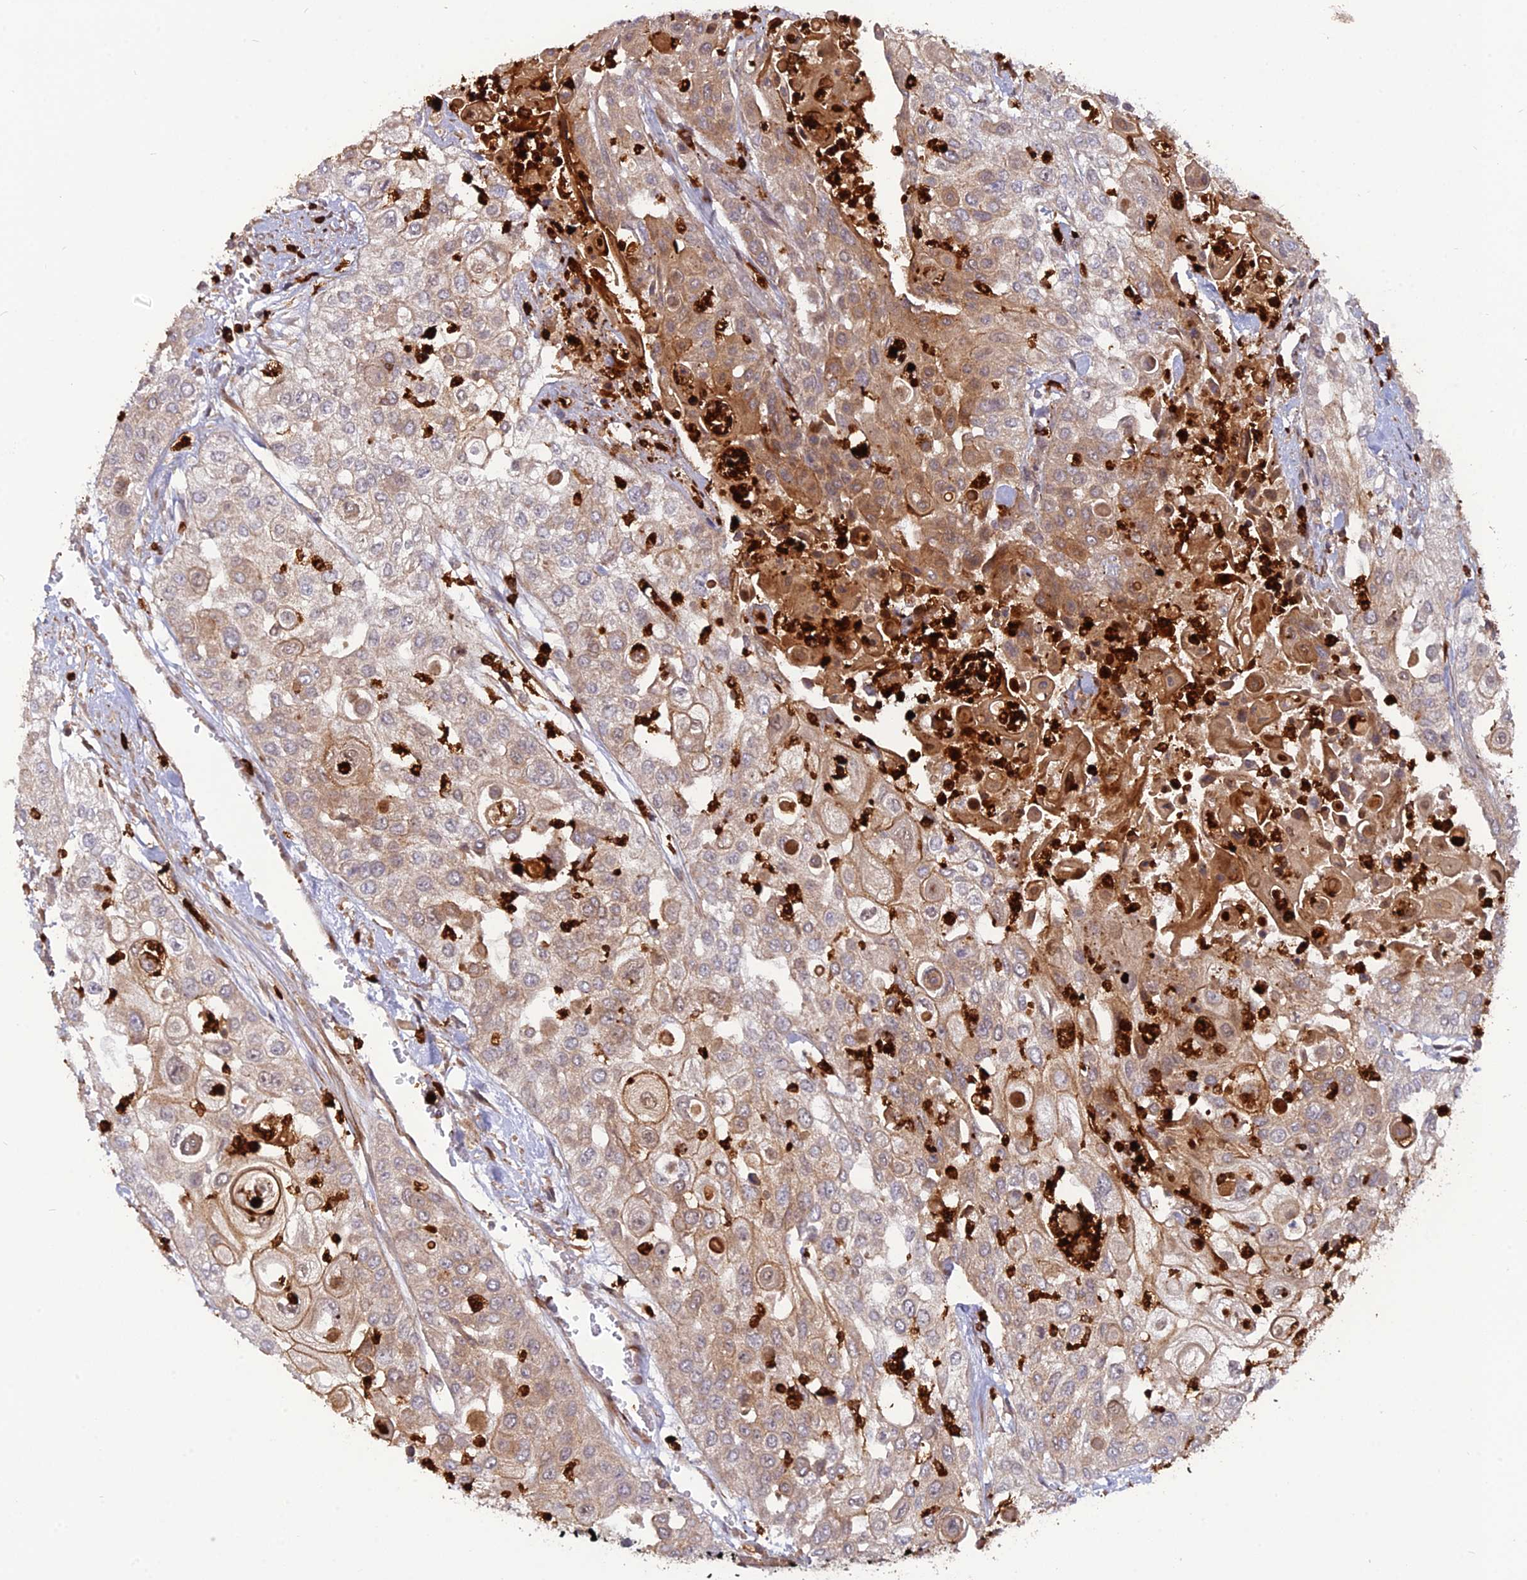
{"staining": {"intensity": "weak", "quantity": "25%-75%", "location": "cytoplasmic/membranous"}, "tissue": "urothelial cancer", "cell_type": "Tumor cells", "image_type": "cancer", "snomed": [{"axis": "morphology", "description": "Urothelial carcinoma, High grade"}, {"axis": "topography", "description": "Urinary bladder"}], "caption": "IHC micrograph of human urothelial cancer stained for a protein (brown), which demonstrates low levels of weak cytoplasmic/membranous staining in approximately 25%-75% of tumor cells.", "gene": "PHLDB3", "patient": {"sex": "female", "age": 79}}